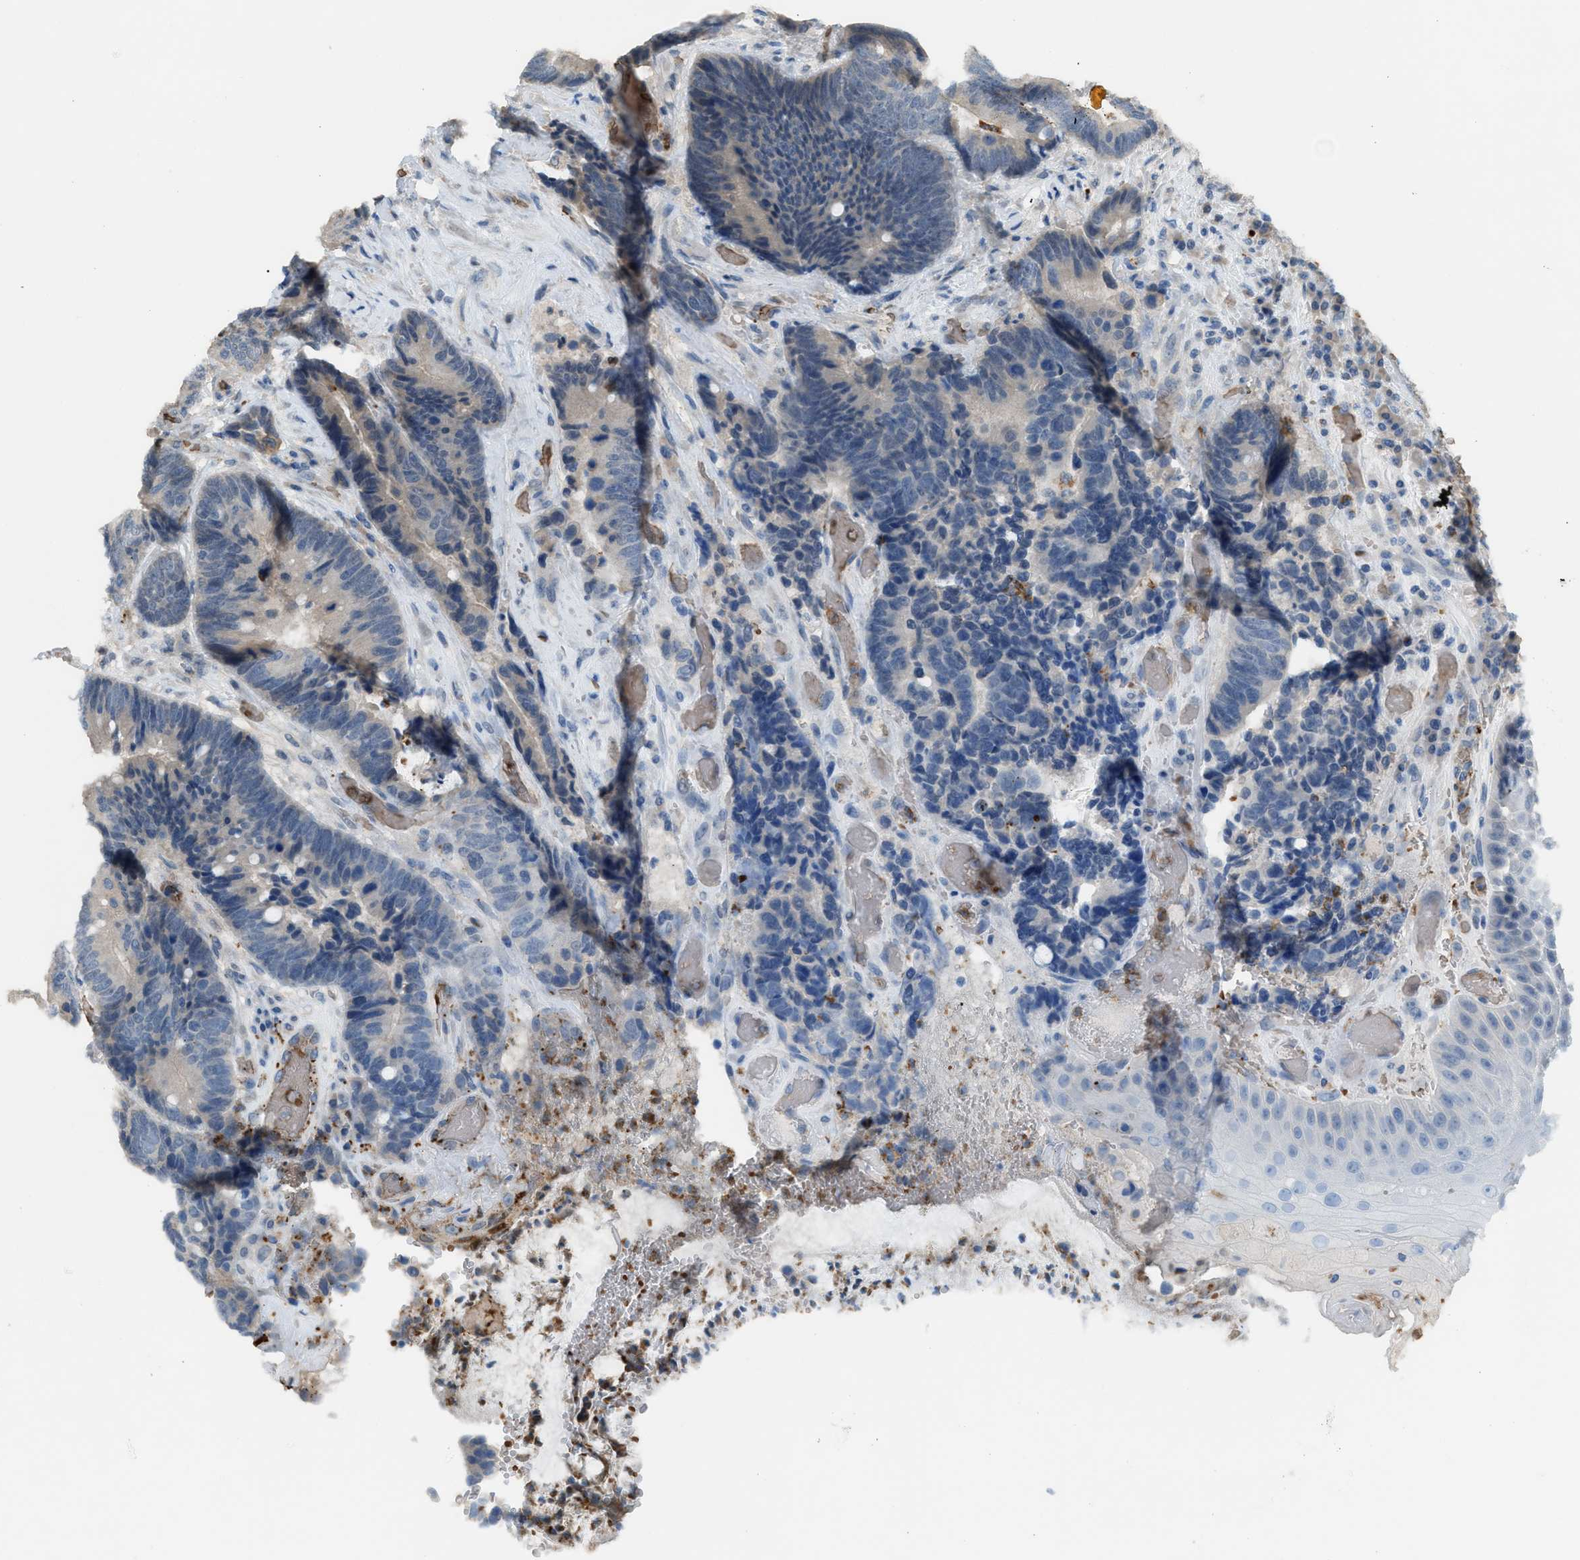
{"staining": {"intensity": "negative", "quantity": "none", "location": "none"}, "tissue": "colorectal cancer", "cell_type": "Tumor cells", "image_type": "cancer", "snomed": [{"axis": "morphology", "description": "Adenocarcinoma, NOS"}, {"axis": "topography", "description": "Rectum"}, {"axis": "topography", "description": "Anal"}], "caption": "DAB (3,3'-diaminobenzidine) immunohistochemical staining of human colorectal cancer displays no significant expression in tumor cells. (Brightfield microscopy of DAB (3,3'-diaminobenzidine) IHC at high magnification).", "gene": "CFAP77", "patient": {"sex": "female", "age": 89}}